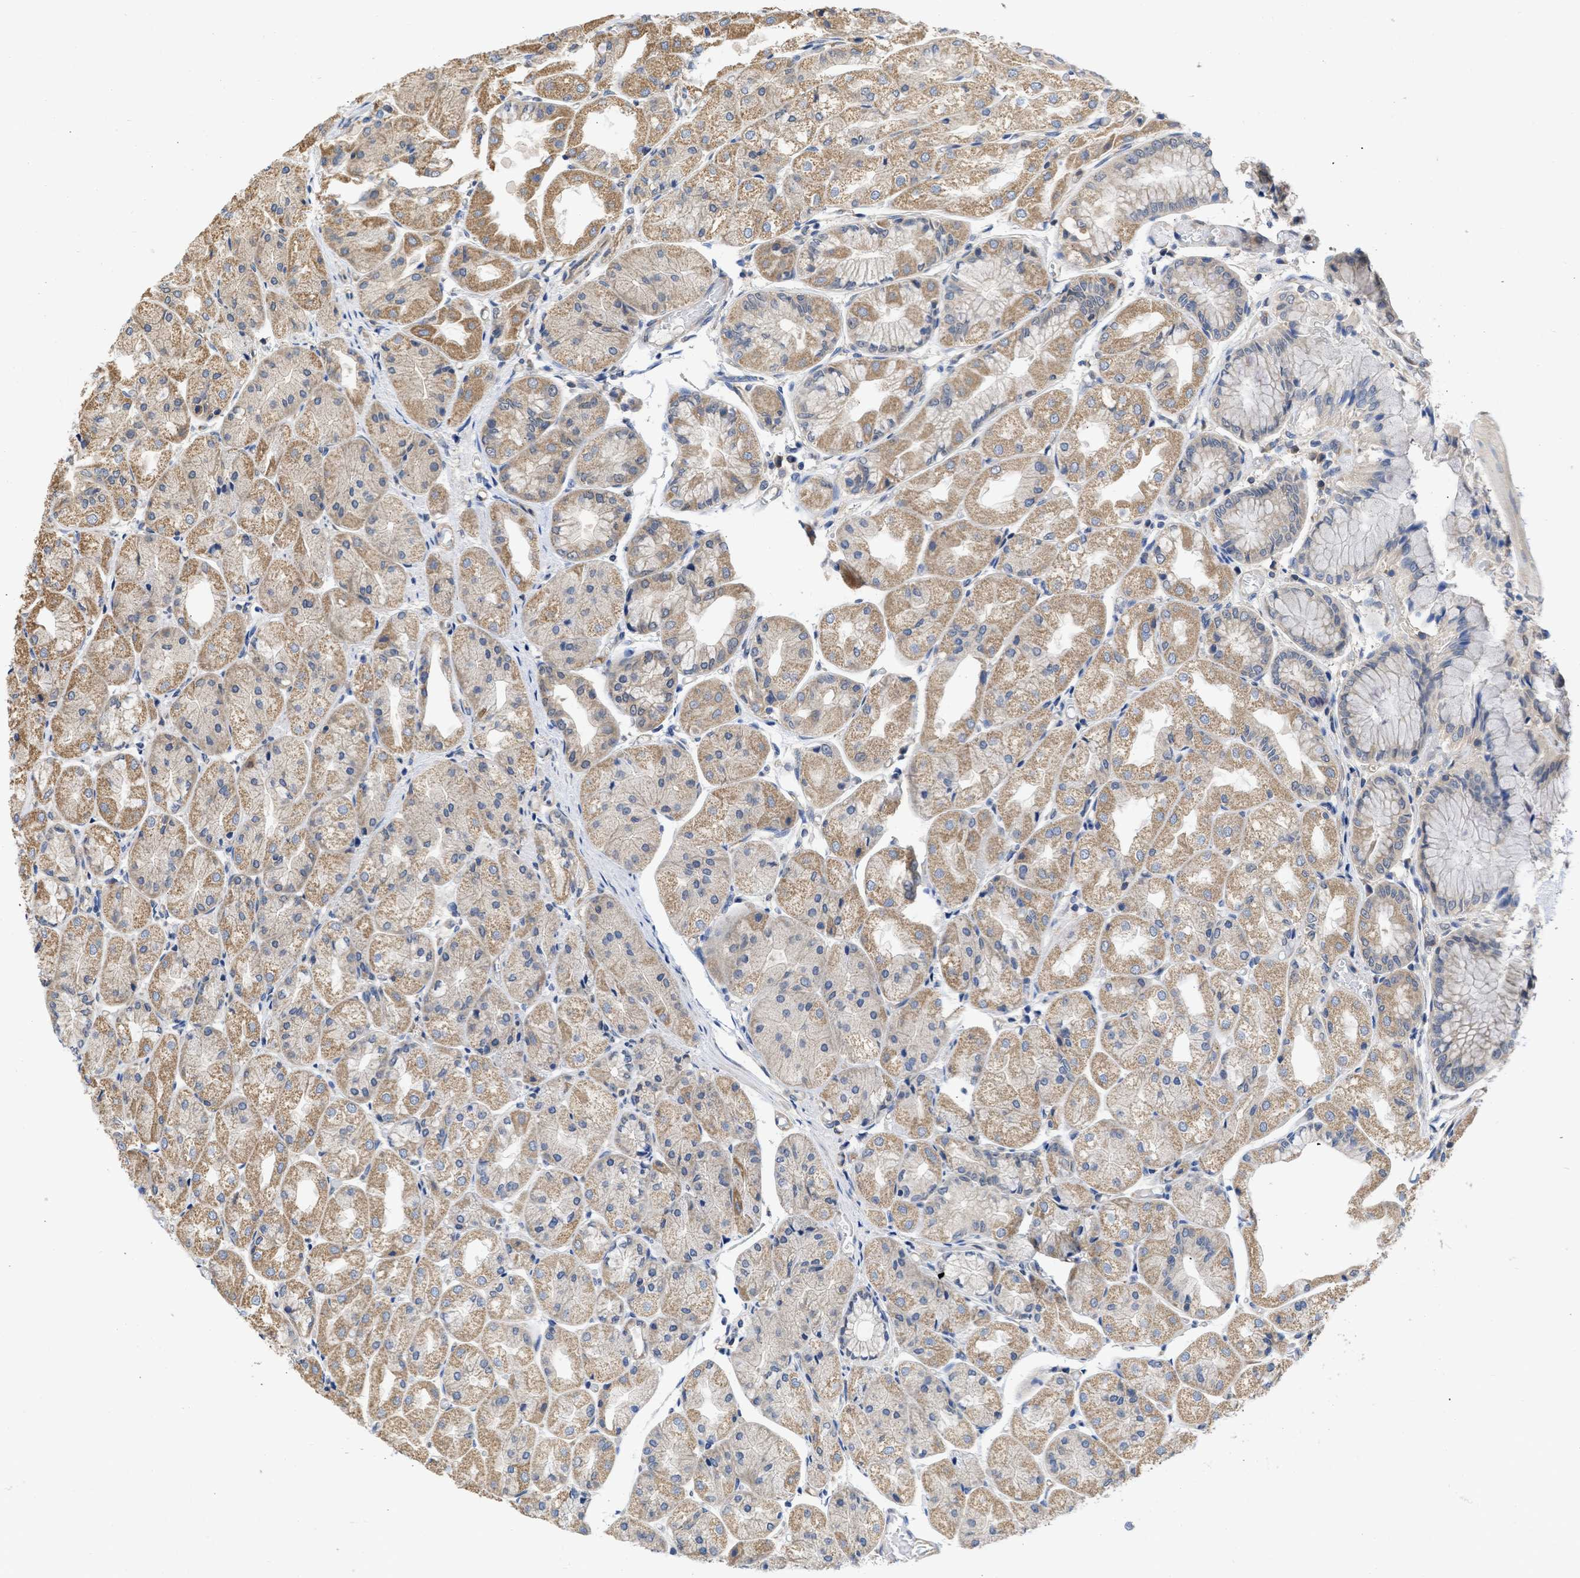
{"staining": {"intensity": "moderate", "quantity": ">75%", "location": "cytoplasmic/membranous"}, "tissue": "stomach", "cell_type": "Glandular cells", "image_type": "normal", "snomed": [{"axis": "morphology", "description": "Normal tissue, NOS"}, {"axis": "topography", "description": "Stomach, upper"}], "caption": "Unremarkable stomach shows moderate cytoplasmic/membranous expression in approximately >75% of glandular cells, visualized by immunohistochemistry.", "gene": "MAP2K3", "patient": {"sex": "male", "age": 72}}